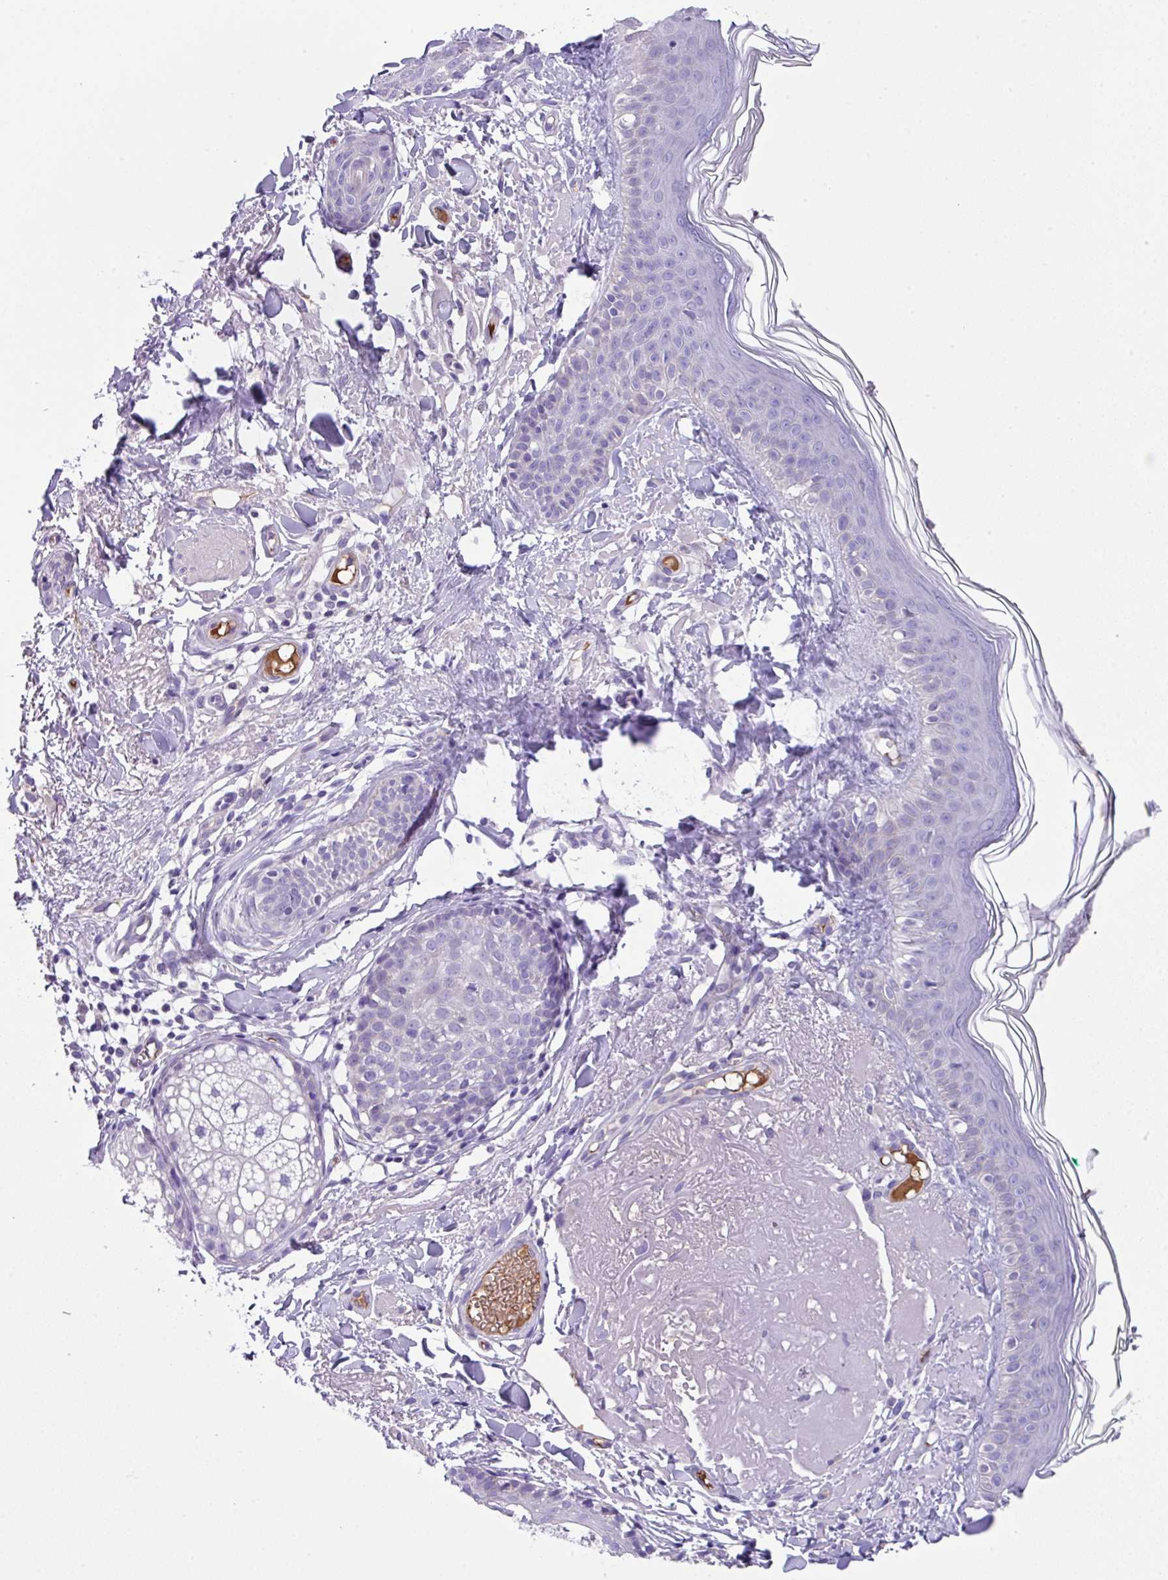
{"staining": {"intensity": "negative", "quantity": "none", "location": "none"}, "tissue": "skin", "cell_type": "Fibroblasts", "image_type": "normal", "snomed": [{"axis": "morphology", "description": "Normal tissue, NOS"}, {"axis": "morphology", "description": "Malignant melanoma, NOS"}, {"axis": "topography", "description": "Skin"}], "caption": "A histopathology image of skin stained for a protein exhibits no brown staining in fibroblasts.", "gene": "DNAL1", "patient": {"sex": "male", "age": 80}}